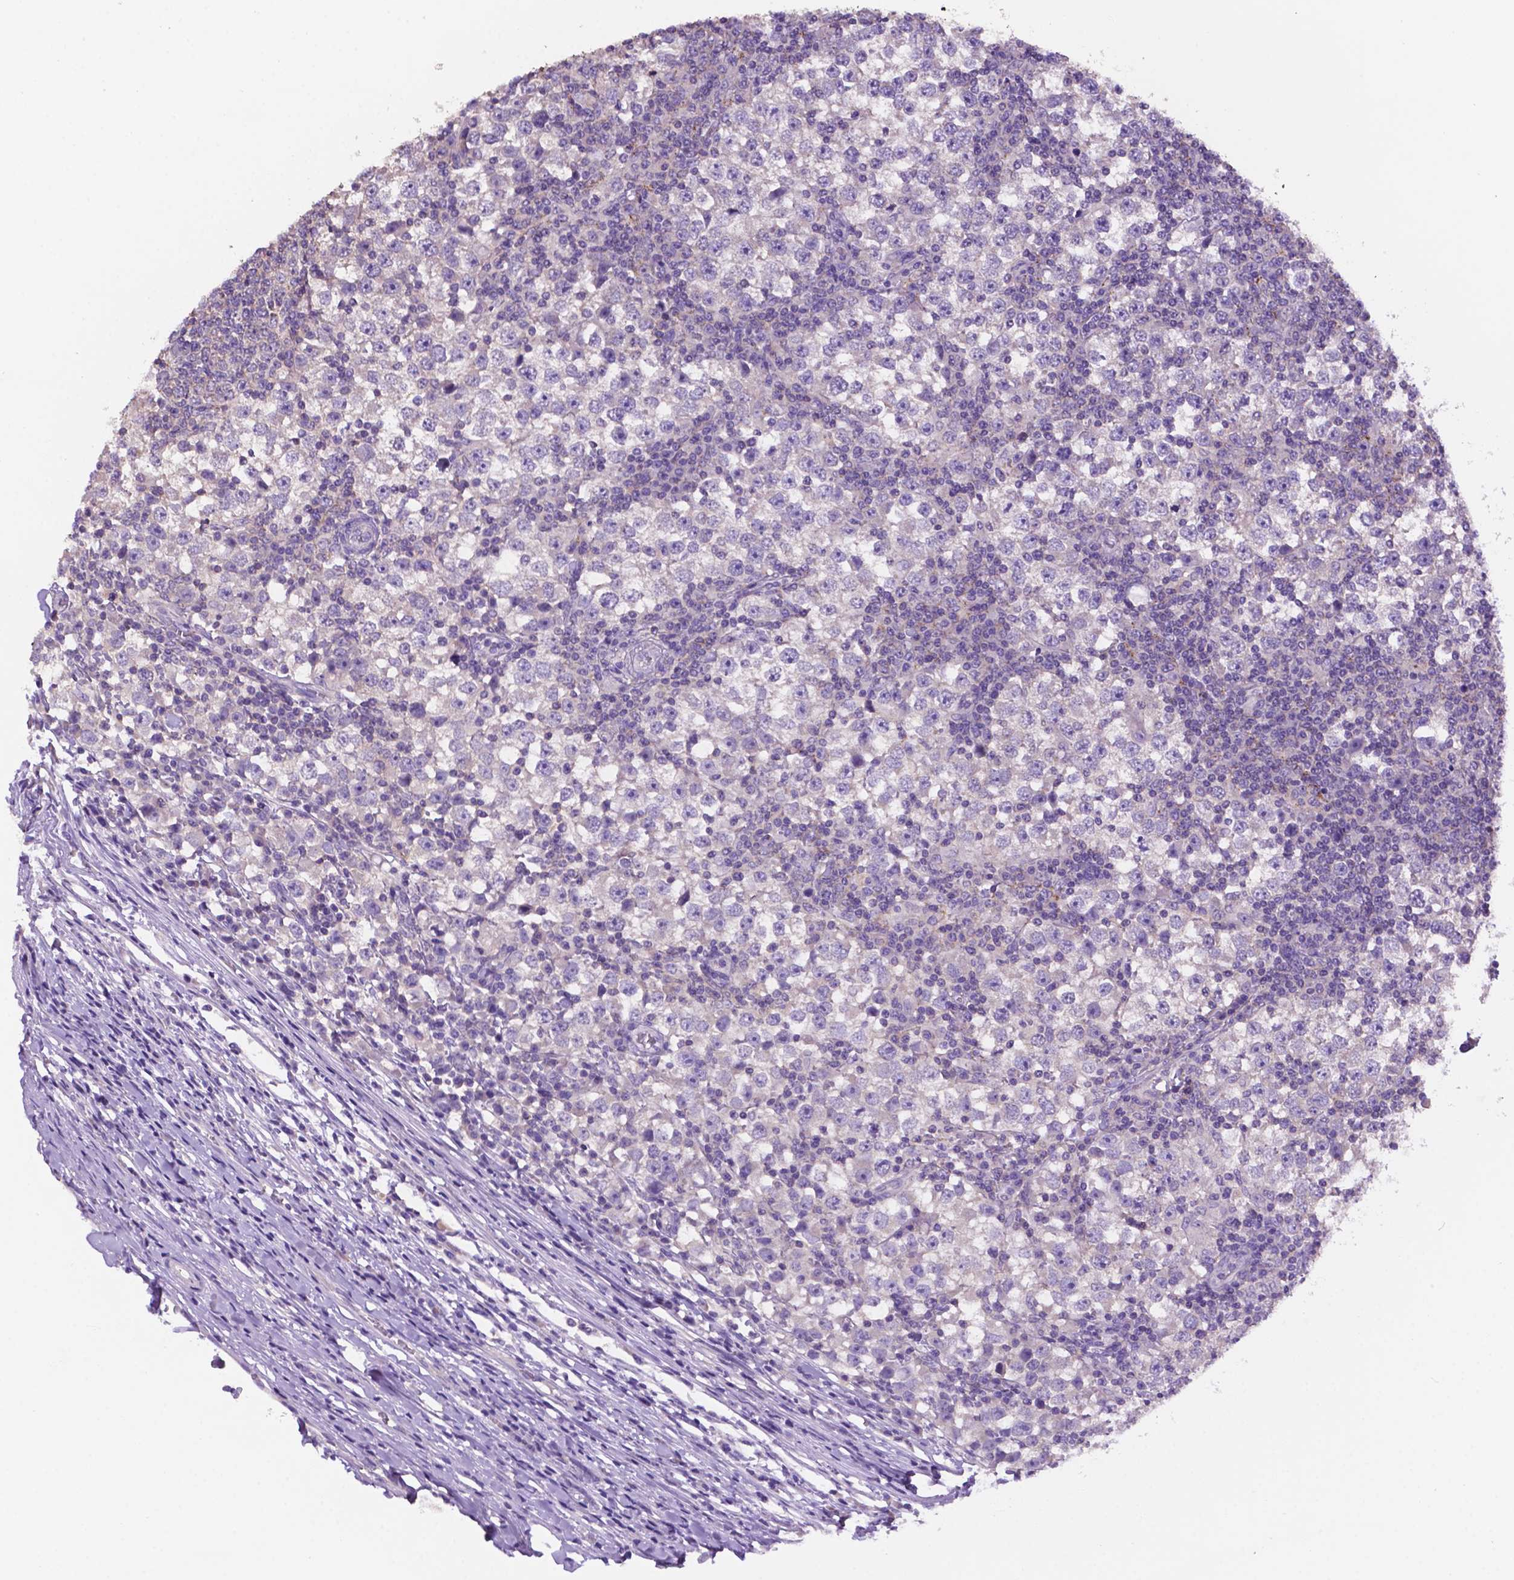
{"staining": {"intensity": "negative", "quantity": "none", "location": "none"}, "tissue": "testis cancer", "cell_type": "Tumor cells", "image_type": "cancer", "snomed": [{"axis": "morphology", "description": "Seminoma, NOS"}, {"axis": "topography", "description": "Testis"}], "caption": "DAB immunohistochemical staining of seminoma (testis) exhibits no significant positivity in tumor cells.", "gene": "PRPS2", "patient": {"sex": "male", "age": 65}}